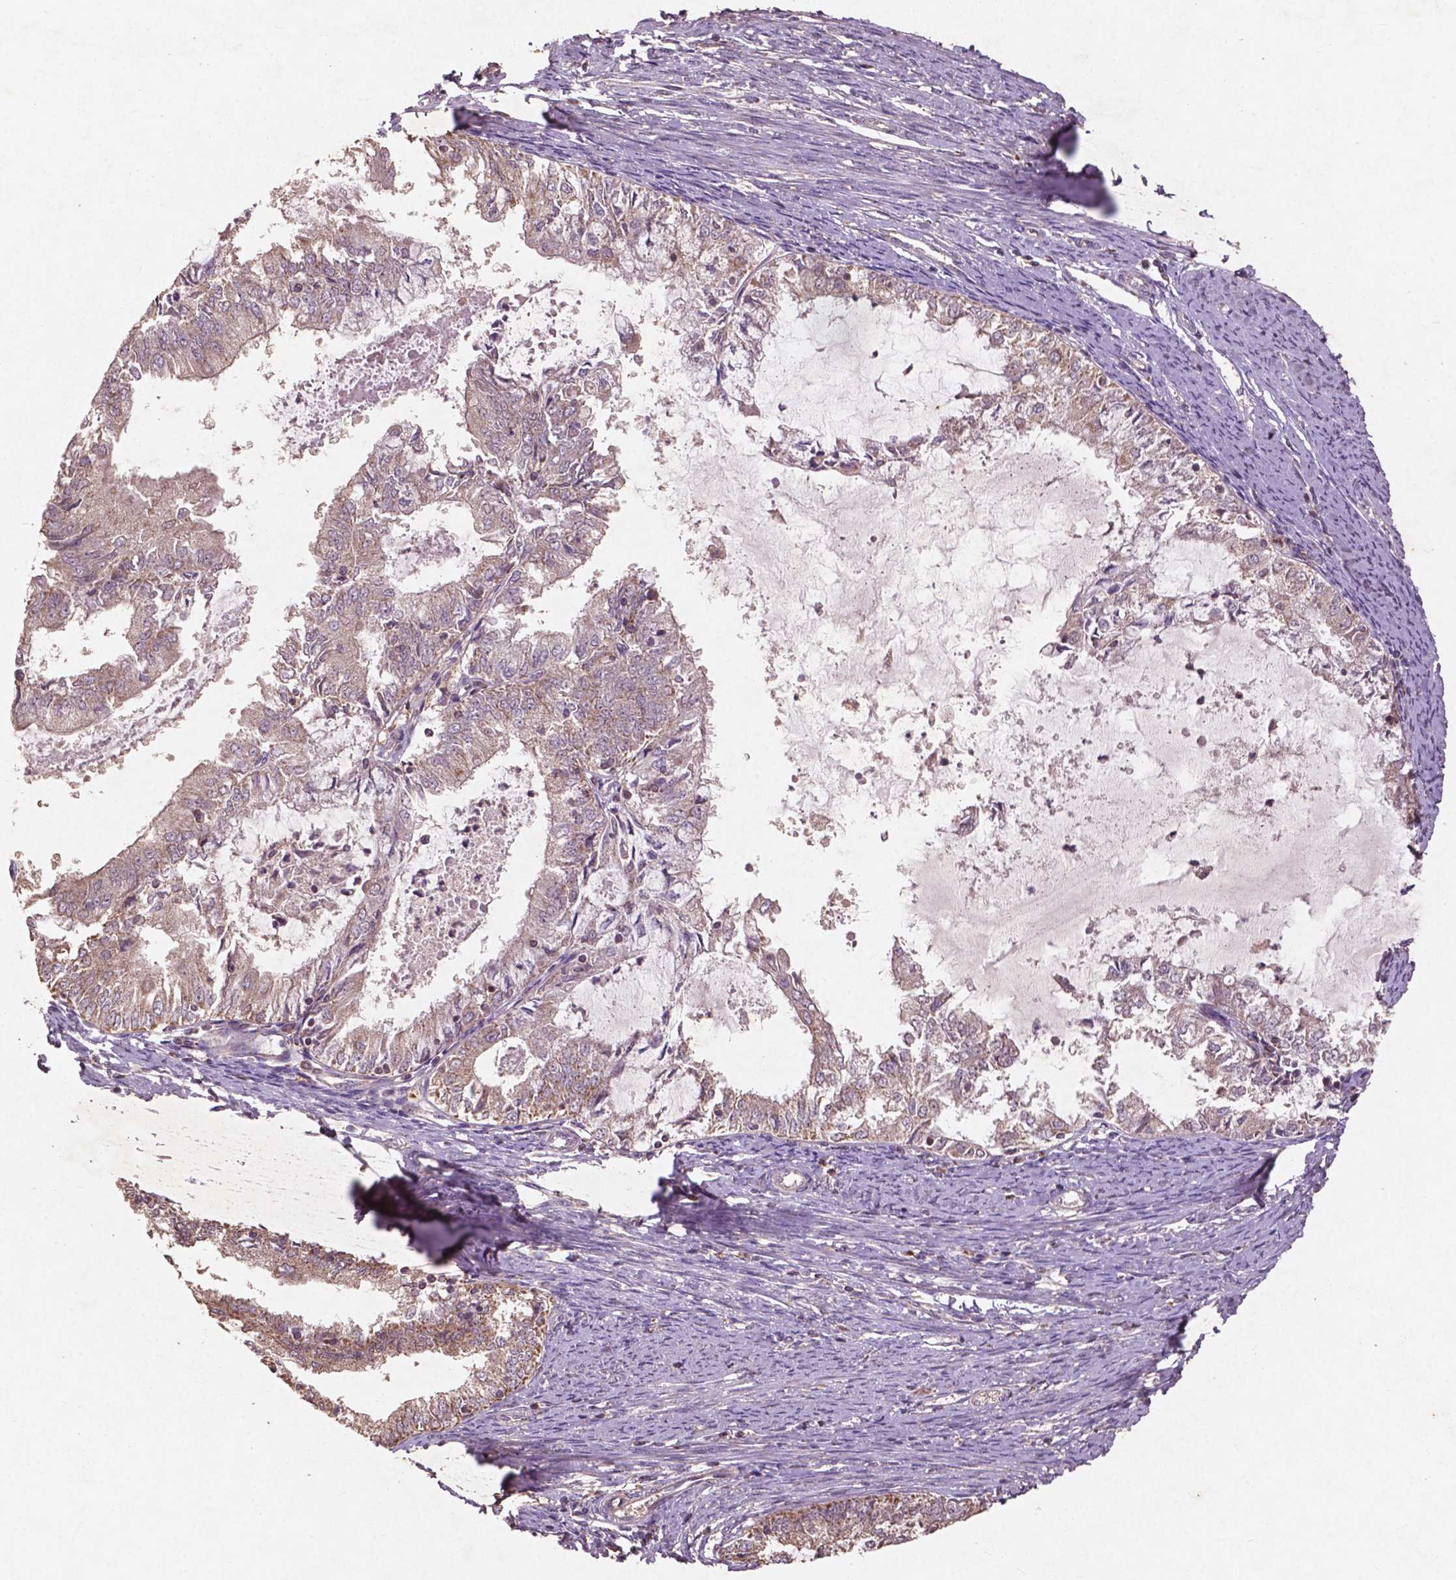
{"staining": {"intensity": "moderate", "quantity": "<25%", "location": "cytoplasmic/membranous"}, "tissue": "endometrial cancer", "cell_type": "Tumor cells", "image_type": "cancer", "snomed": [{"axis": "morphology", "description": "Adenocarcinoma, NOS"}, {"axis": "topography", "description": "Endometrium"}], "caption": "This image demonstrates immunohistochemistry staining of endometrial cancer, with low moderate cytoplasmic/membranous staining in approximately <25% of tumor cells.", "gene": "ST6GALNAC5", "patient": {"sex": "female", "age": 57}}